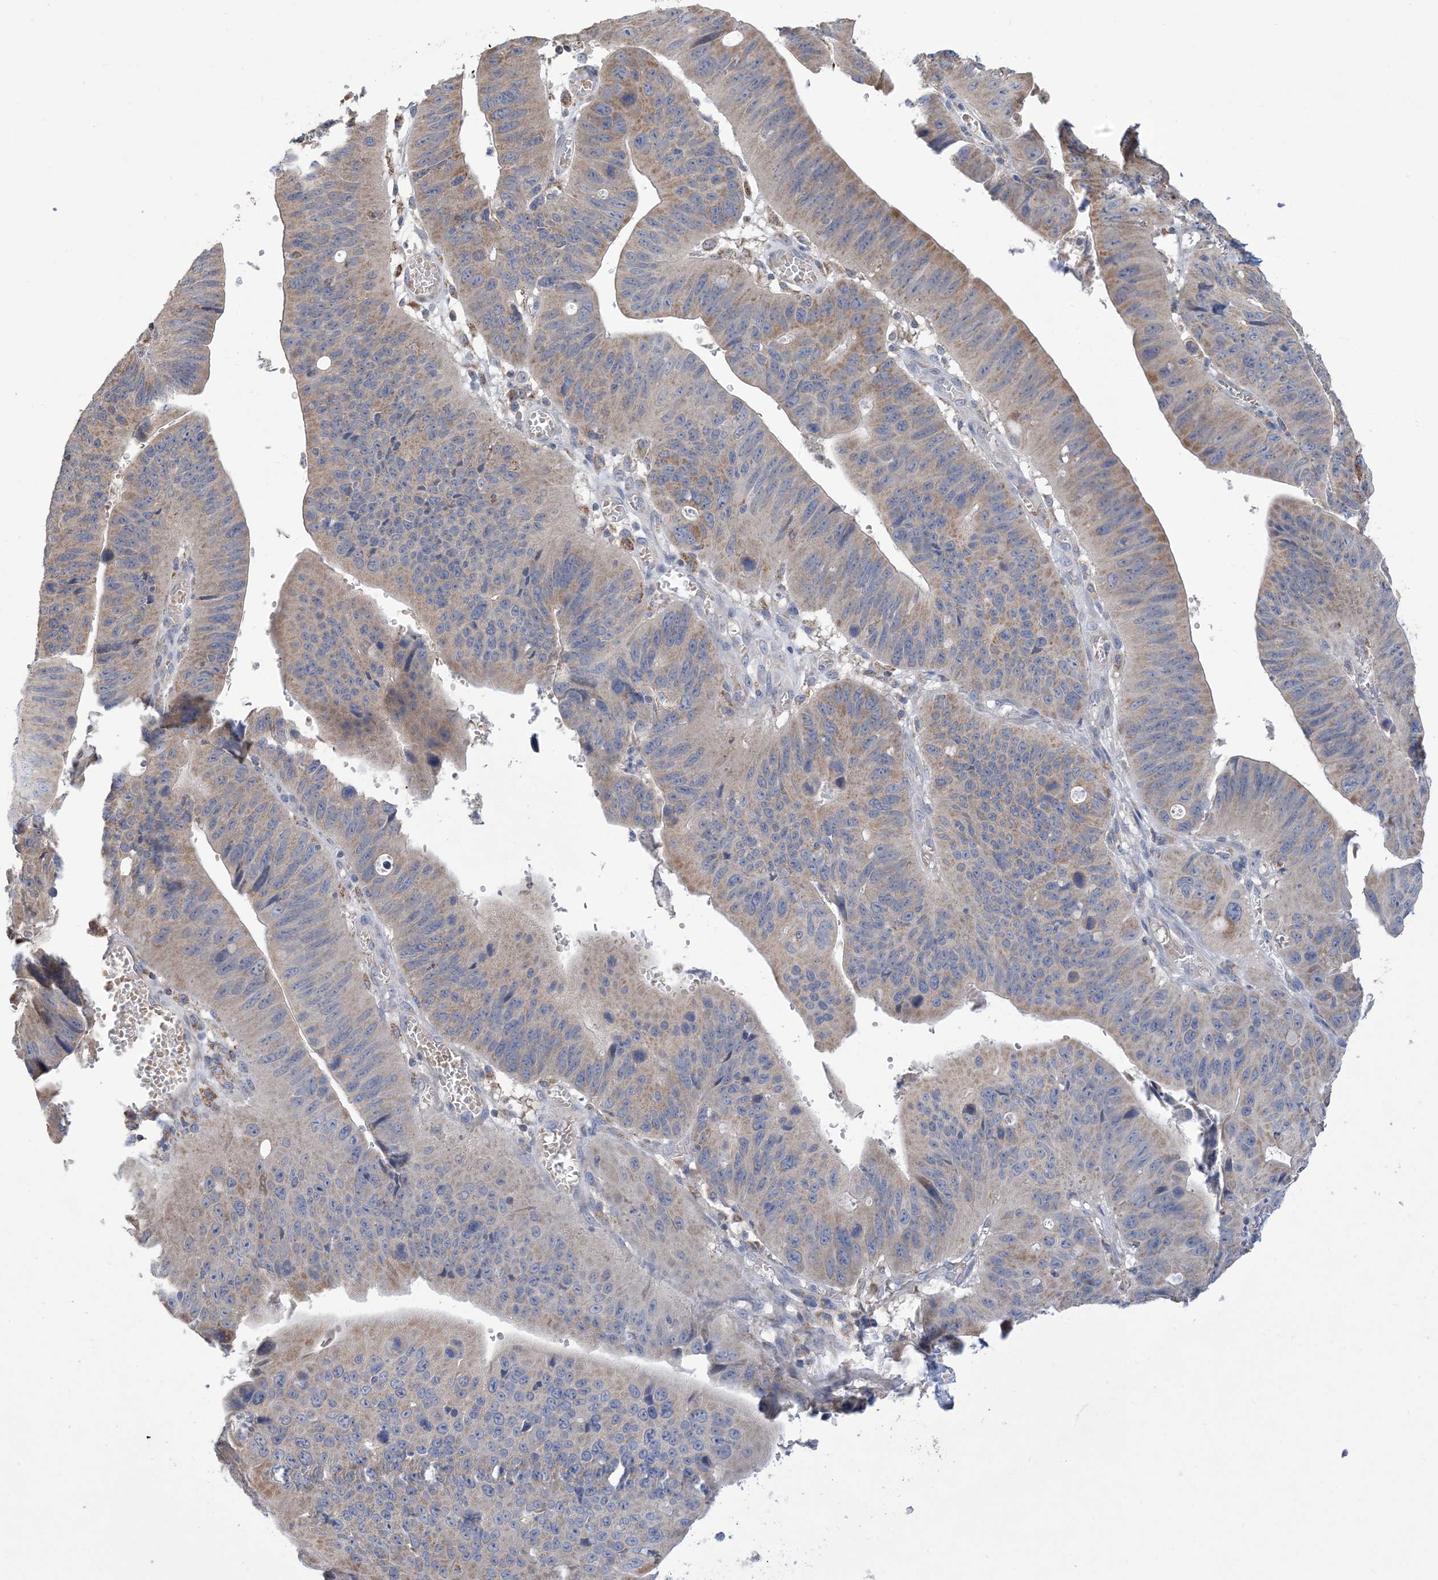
{"staining": {"intensity": "moderate", "quantity": "25%-75%", "location": "cytoplasmic/membranous"}, "tissue": "stomach cancer", "cell_type": "Tumor cells", "image_type": "cancer", "snomed": [{"axis": "morphology", "description": "Adenocarcinoma, NOS"}, {"axis": "topography", "description": "Stomach"}], "caption": "Adenocarcinoma (stomach) tissue demonstrates moderate cytoplasmic/membranous expression in approximately 25%-75% of tumor cells, visualized by immunohistochemistry. Using DAB (brown) and hematoxylin (blue) stains, captured at high magnification using brightfield microscopy.", "gene": "CLEC16A", "patient": {"sex": "male", "age": 59}}